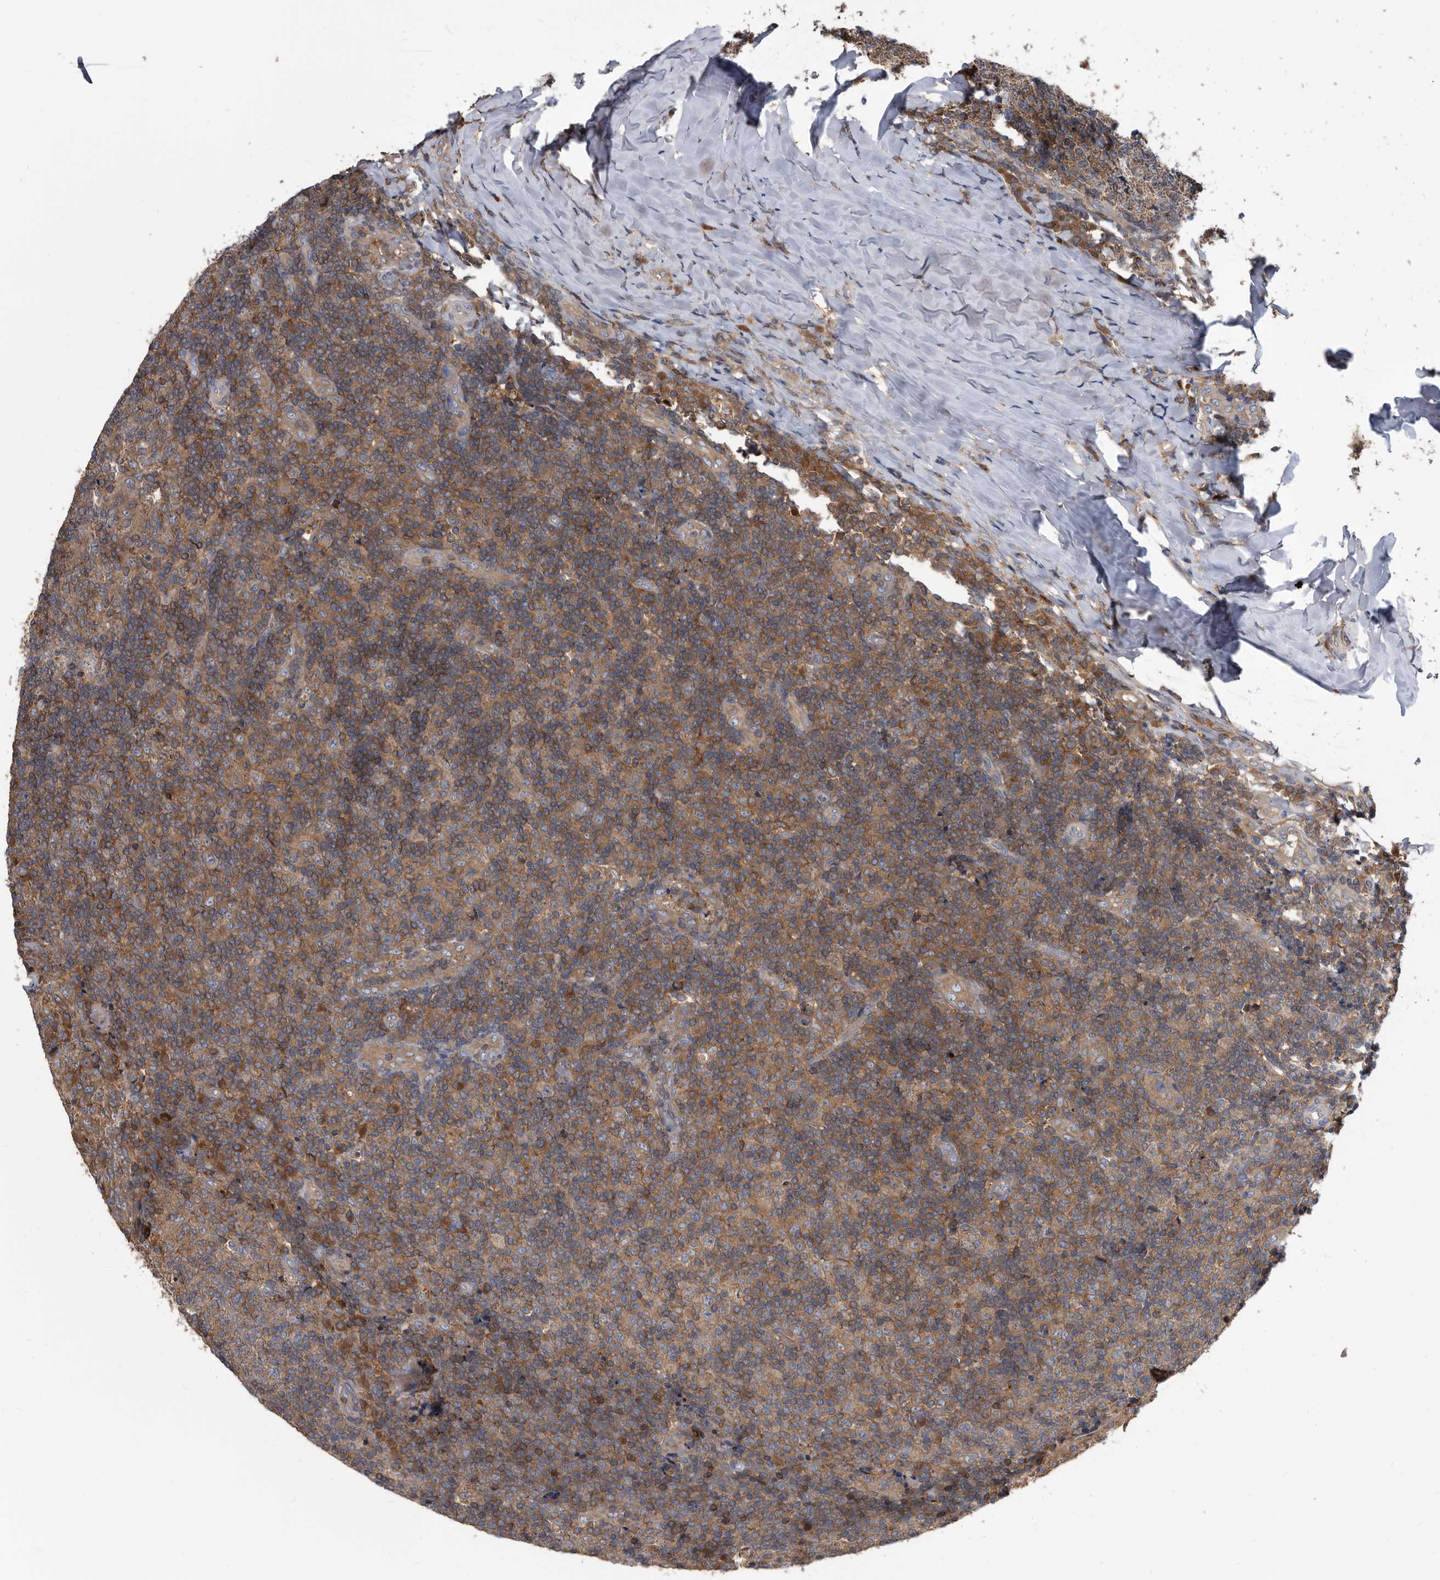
{"staining": {"intensity": "weak", "quantity": "<25%", "location": "cytoplasmic/membranous"}, "tissue": "tonsil", "cell_type": "Germinal center cells", "image_type": "normal", "snomed": [{"axis": "morphology", "description": "Normal tissue, NOS"}, {"axis": "topography", "description": "Tonsil"}], "caption": "An immunohistochemistry micrograph of unremarkable tonsil is shown. There is no staining in germinal center cells of tonsil. (IHC, brightfield microscopy, high magnification).", "gene": "APEH", "patient": {"sex": "female", "age": 19}}